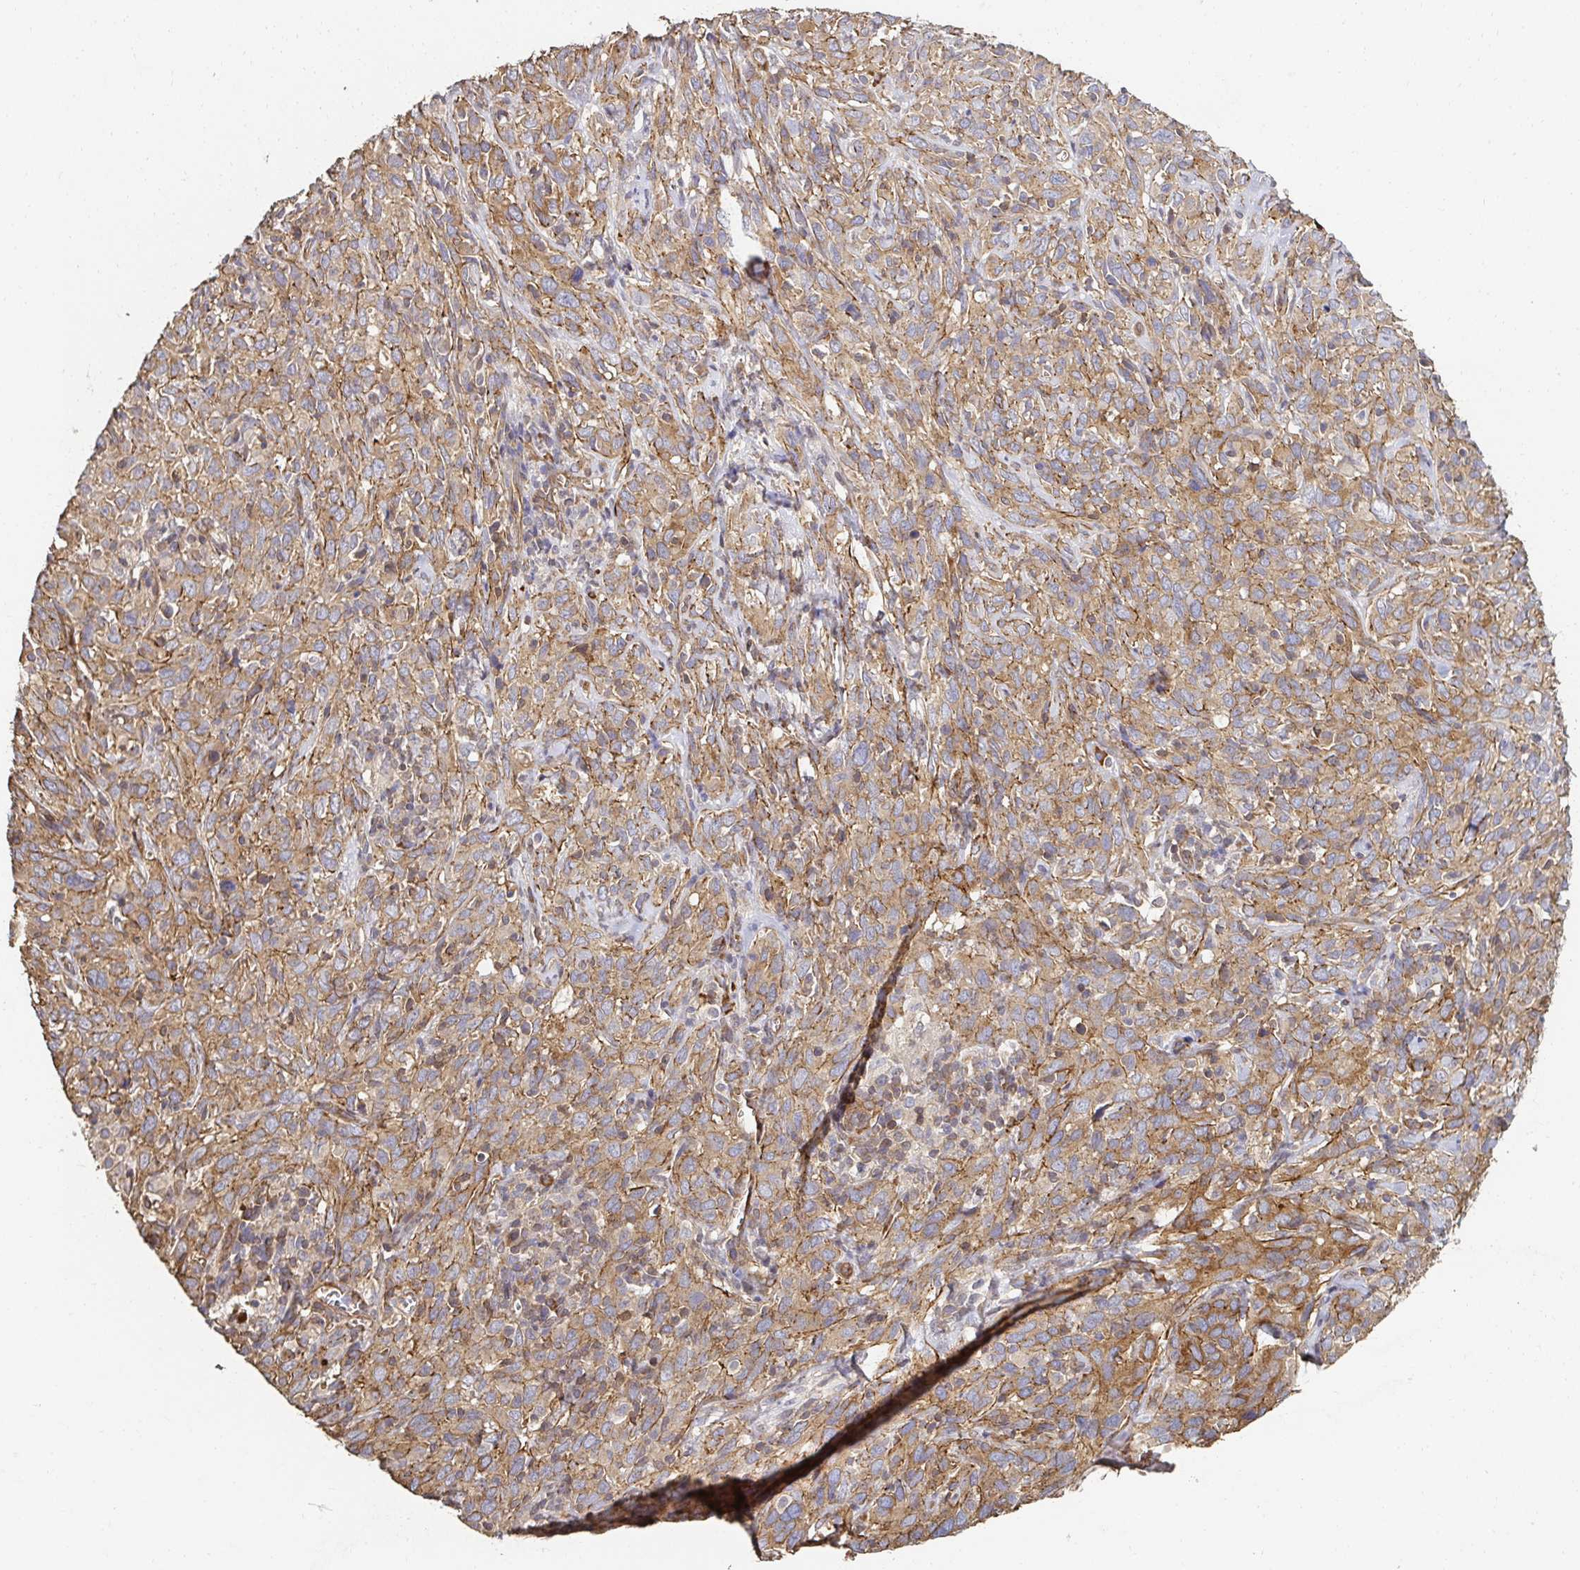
{"staining": {"intensity": "moderate", "quantity": ">75%", "location": "cytoplasmic/membranous"}, "tissue": "cervical cancer", "cell_type": "Tumor cells", "image_type": "cancer", "snomed": [{"axis": "morphology", "description": "Normal tissue, NOS"}, {"axis": "morphology", "description": "Squamous cell carcinoma, NOS"}, {"axis": "topography", "description": "Cervix"}], "caption": "Cervical cancer (squamous cell carcinoma) stained with DAB (3,3'-diaminobenzidine) immunohistochemistry (IHC) displays medium levels of moderate cytoplasmic/membranous expression in about >75% of tumor cells. (IHC, brightfield microscopy, high magnification).", "gene": "APBB1", "patient": {"sex": "female", "age": 51}}